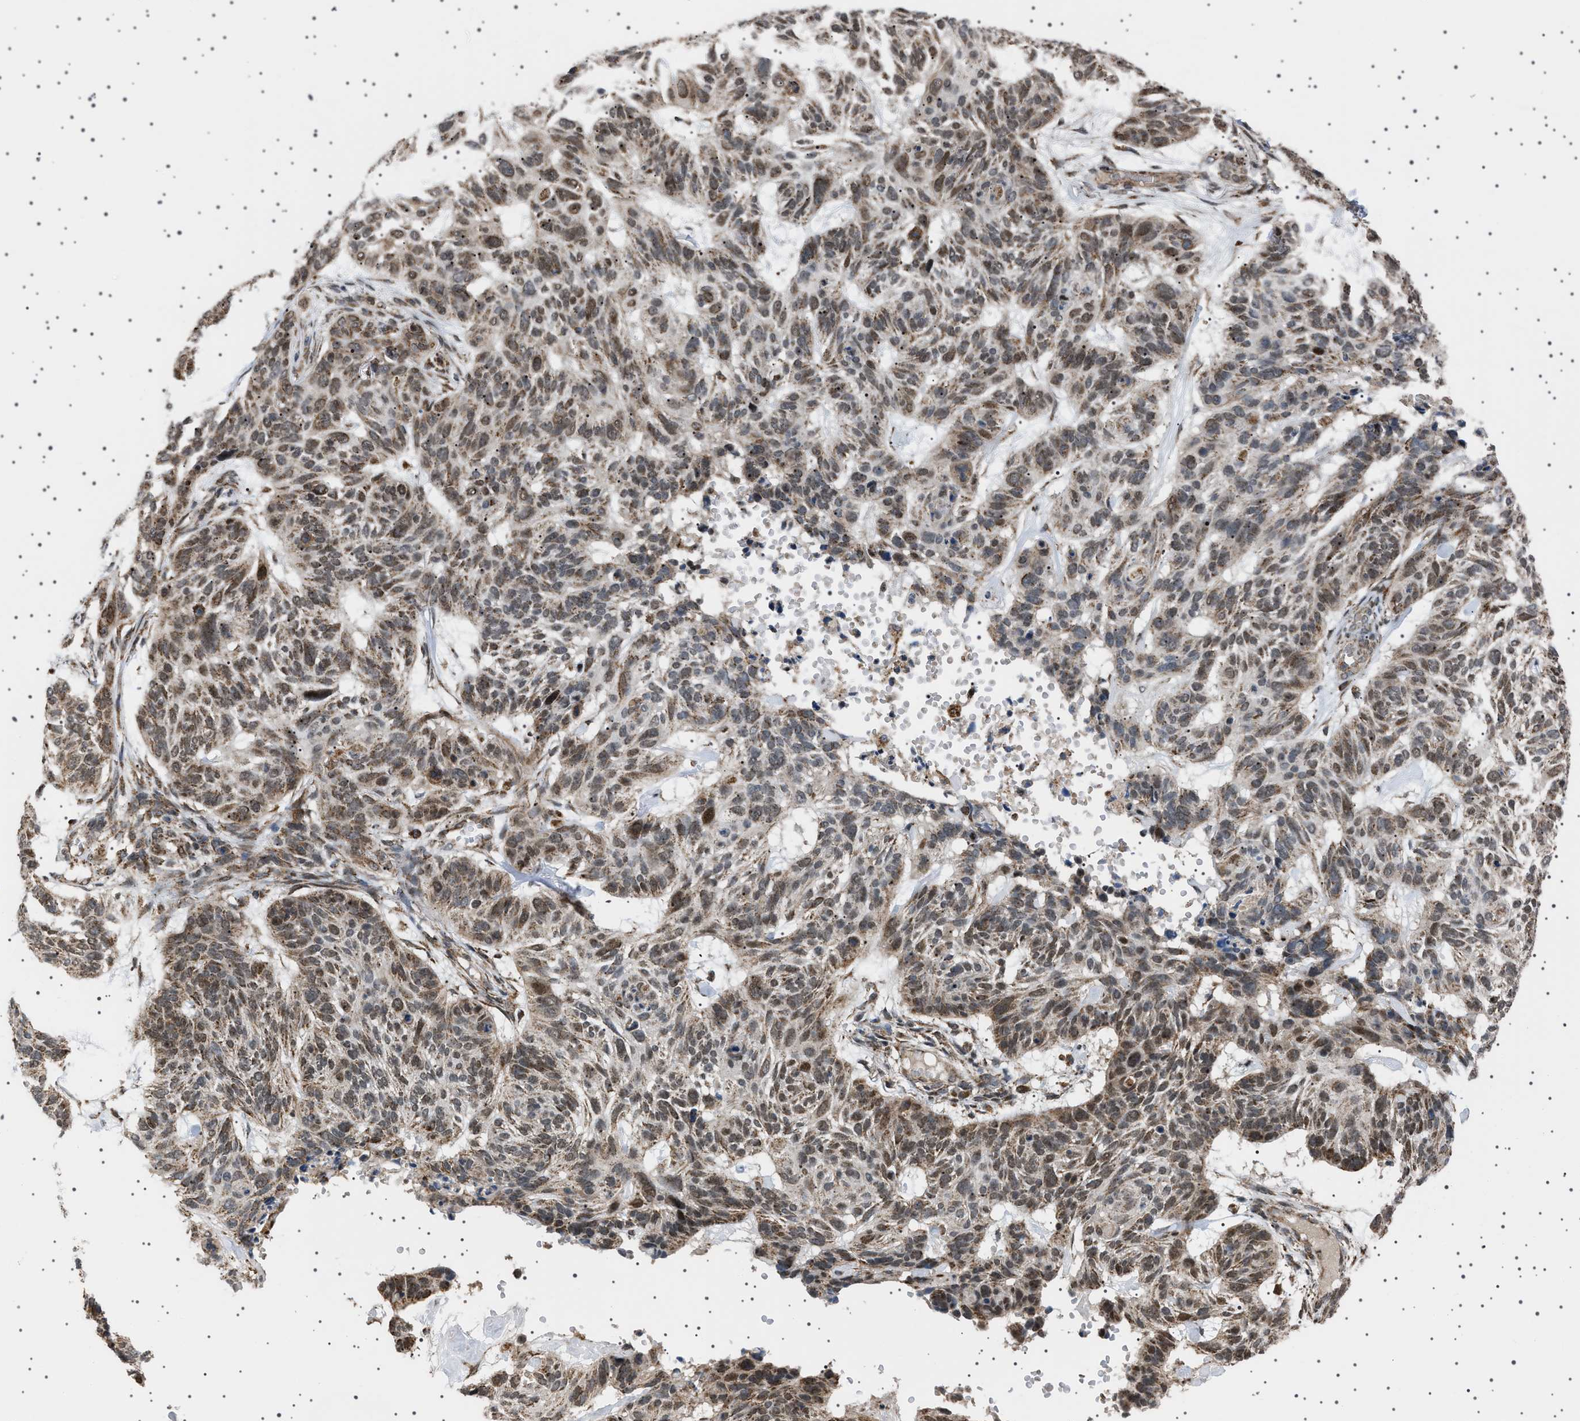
{"staining": {"intensity": "moderate", "quantity": ">75%", "location": "cytoplasmic/membranous,nuclear"}, "tissue": "skin cancer", "cell_type": "Tumor cells", "image_type": "cancer", "snomed": [{"axis": "morphology", "description": "Basal cell carcinoma"}, {"axis": "topography", "description": "Skin"}], "caption": "The image demonstrates staining of skin cancer (basal cell carcinoma), revealing moderate cytoplasmic/membranous and nuclear protein staining (brown color) within tumor cells. The staining is performed using DAB (3,3'-diaminobenzidine) brown chromogen to label protein expression. The nuclei are counter-stained blue using hematoxylin.", "gene": "MELK", "patient": {"sex": "male", "age": 85}}